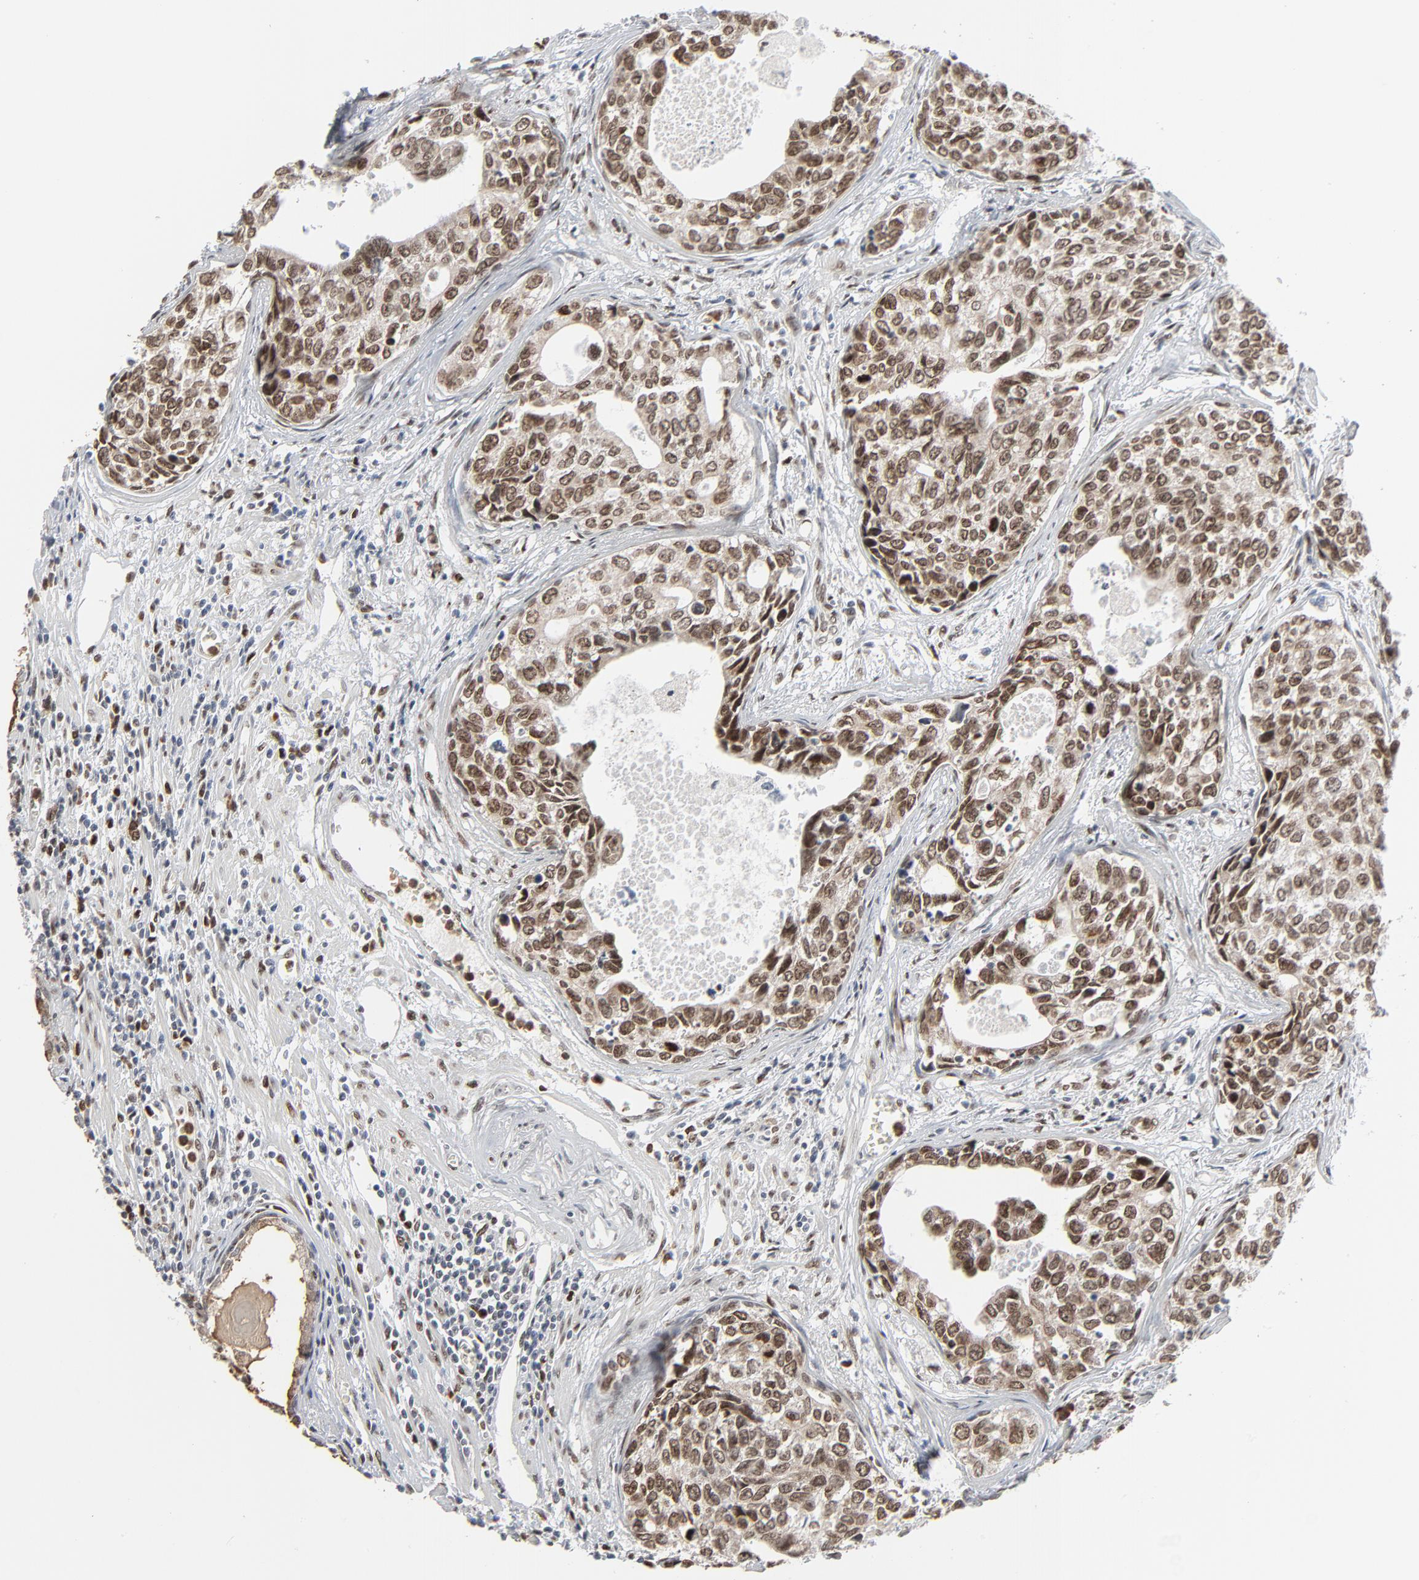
{"staining": {"intensity": "strong", "quantity": ">75%", "location": "nuclear"}, "tissue": "urothelial cancer", "cell_type": "Tumor cells", "image_type": "cancer", "snomed": [{"axis": "morphology", "description": "Urothelial carcinoma, High grade"}, {"axis": "topography", "description": "Urinary bladder"}], "caption": "Protein expression analysis of urothelial cancer demonstrates strong nuclear expression in approximately >75% of tumor cells. (DAB (3,3'-diaminobenzidine) IHC, brown staining for protein, blue staining for nuclei).", "gene": "CUX1", "patient": {"sex": "male", "age": 81}}